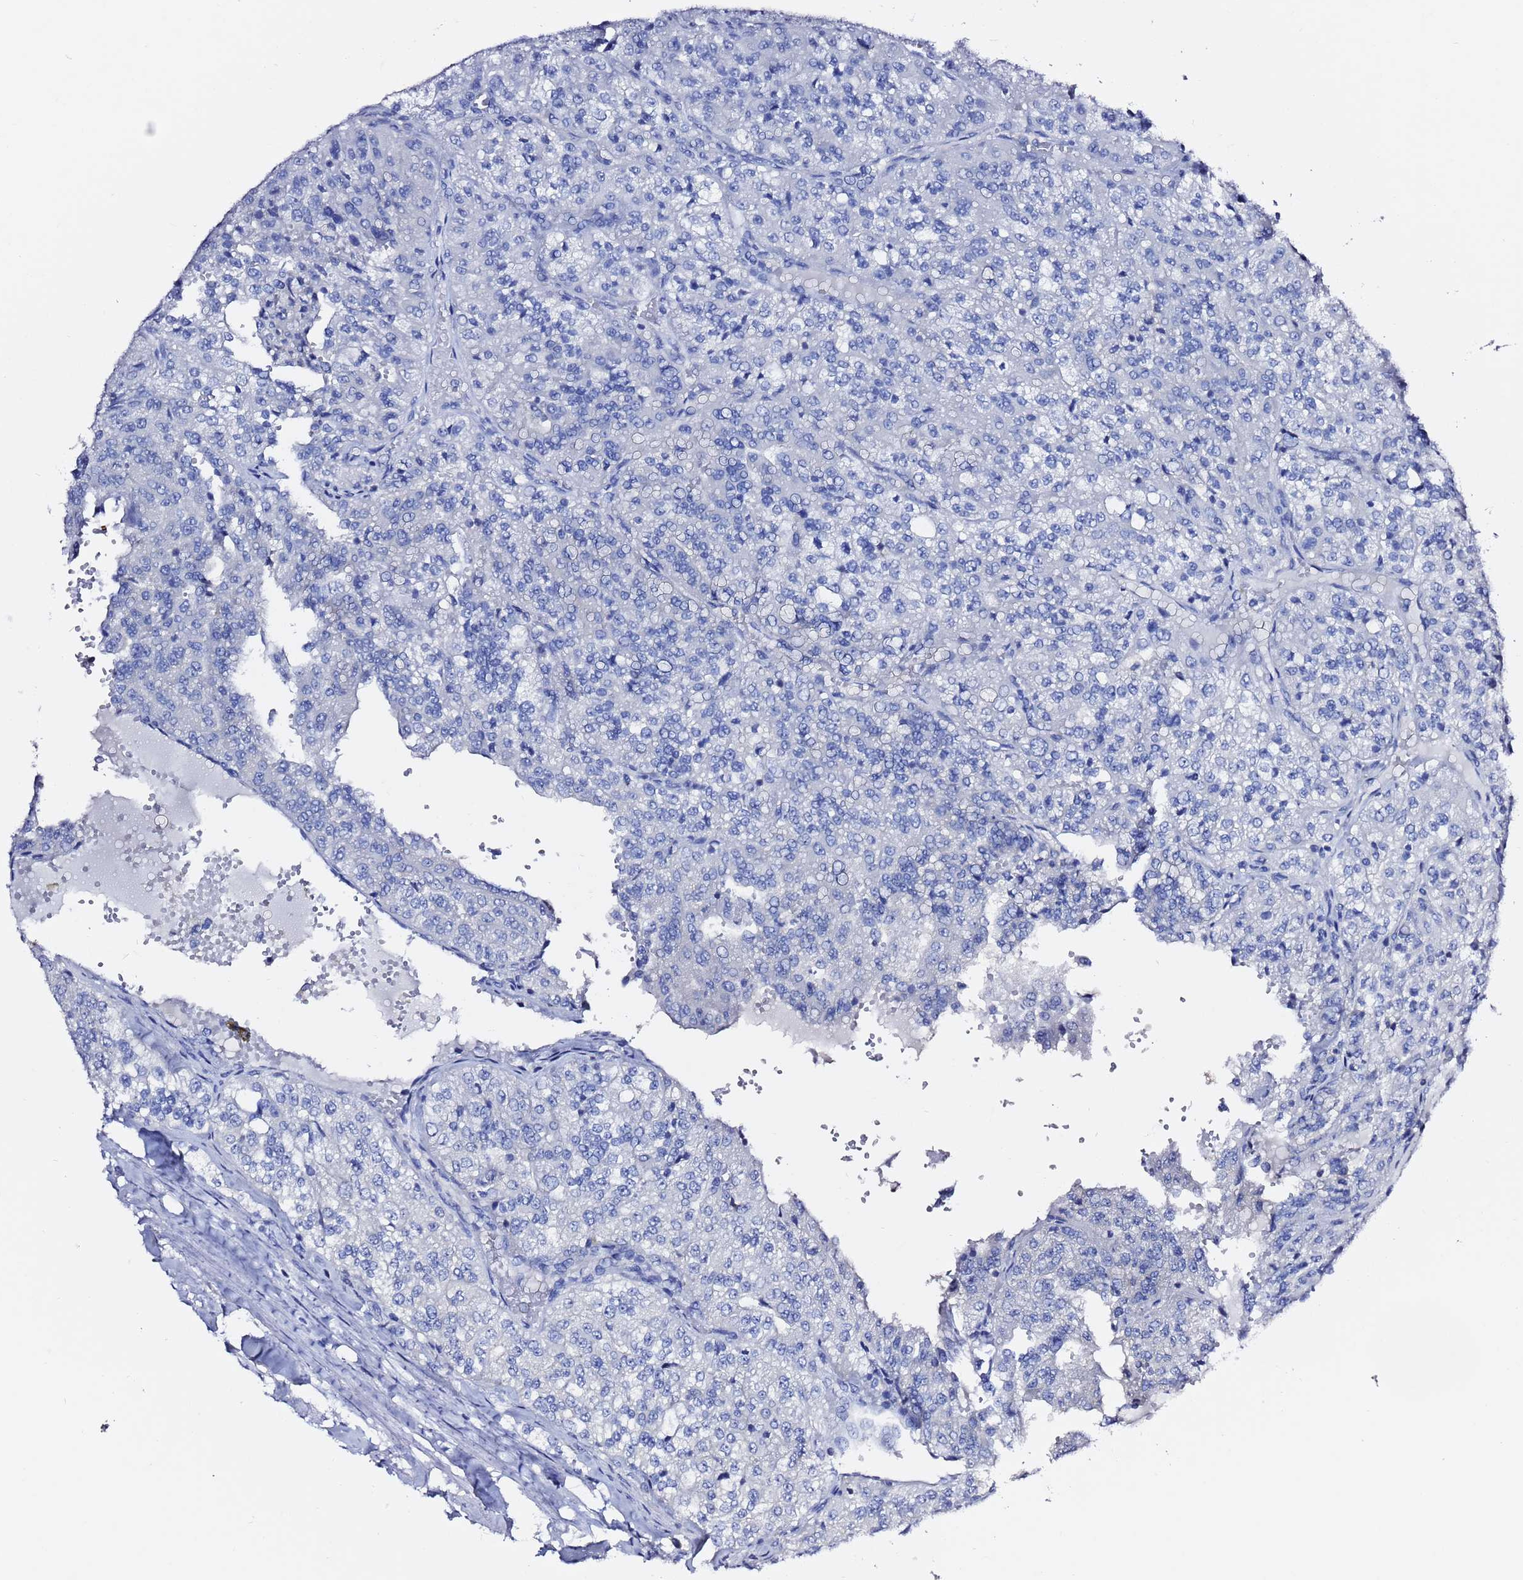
{"staining": {"intensity": "negative", "quantity": "none", "location": "none"}, "tissue": "renal cancer", "cell_type": "Tumor cells", "image_type": "cancer", "snomed": [{"axis": "morphology", "description": "Adenocarcinoma, NOS"}, {"axis": "topography", "description": "Kidney"}], "caption": "IHC of human renal adenocarcinoma reveals no expression in tumor cells.", "gene": "LENG1", "patient": {"sex": "female", "age": 63}}